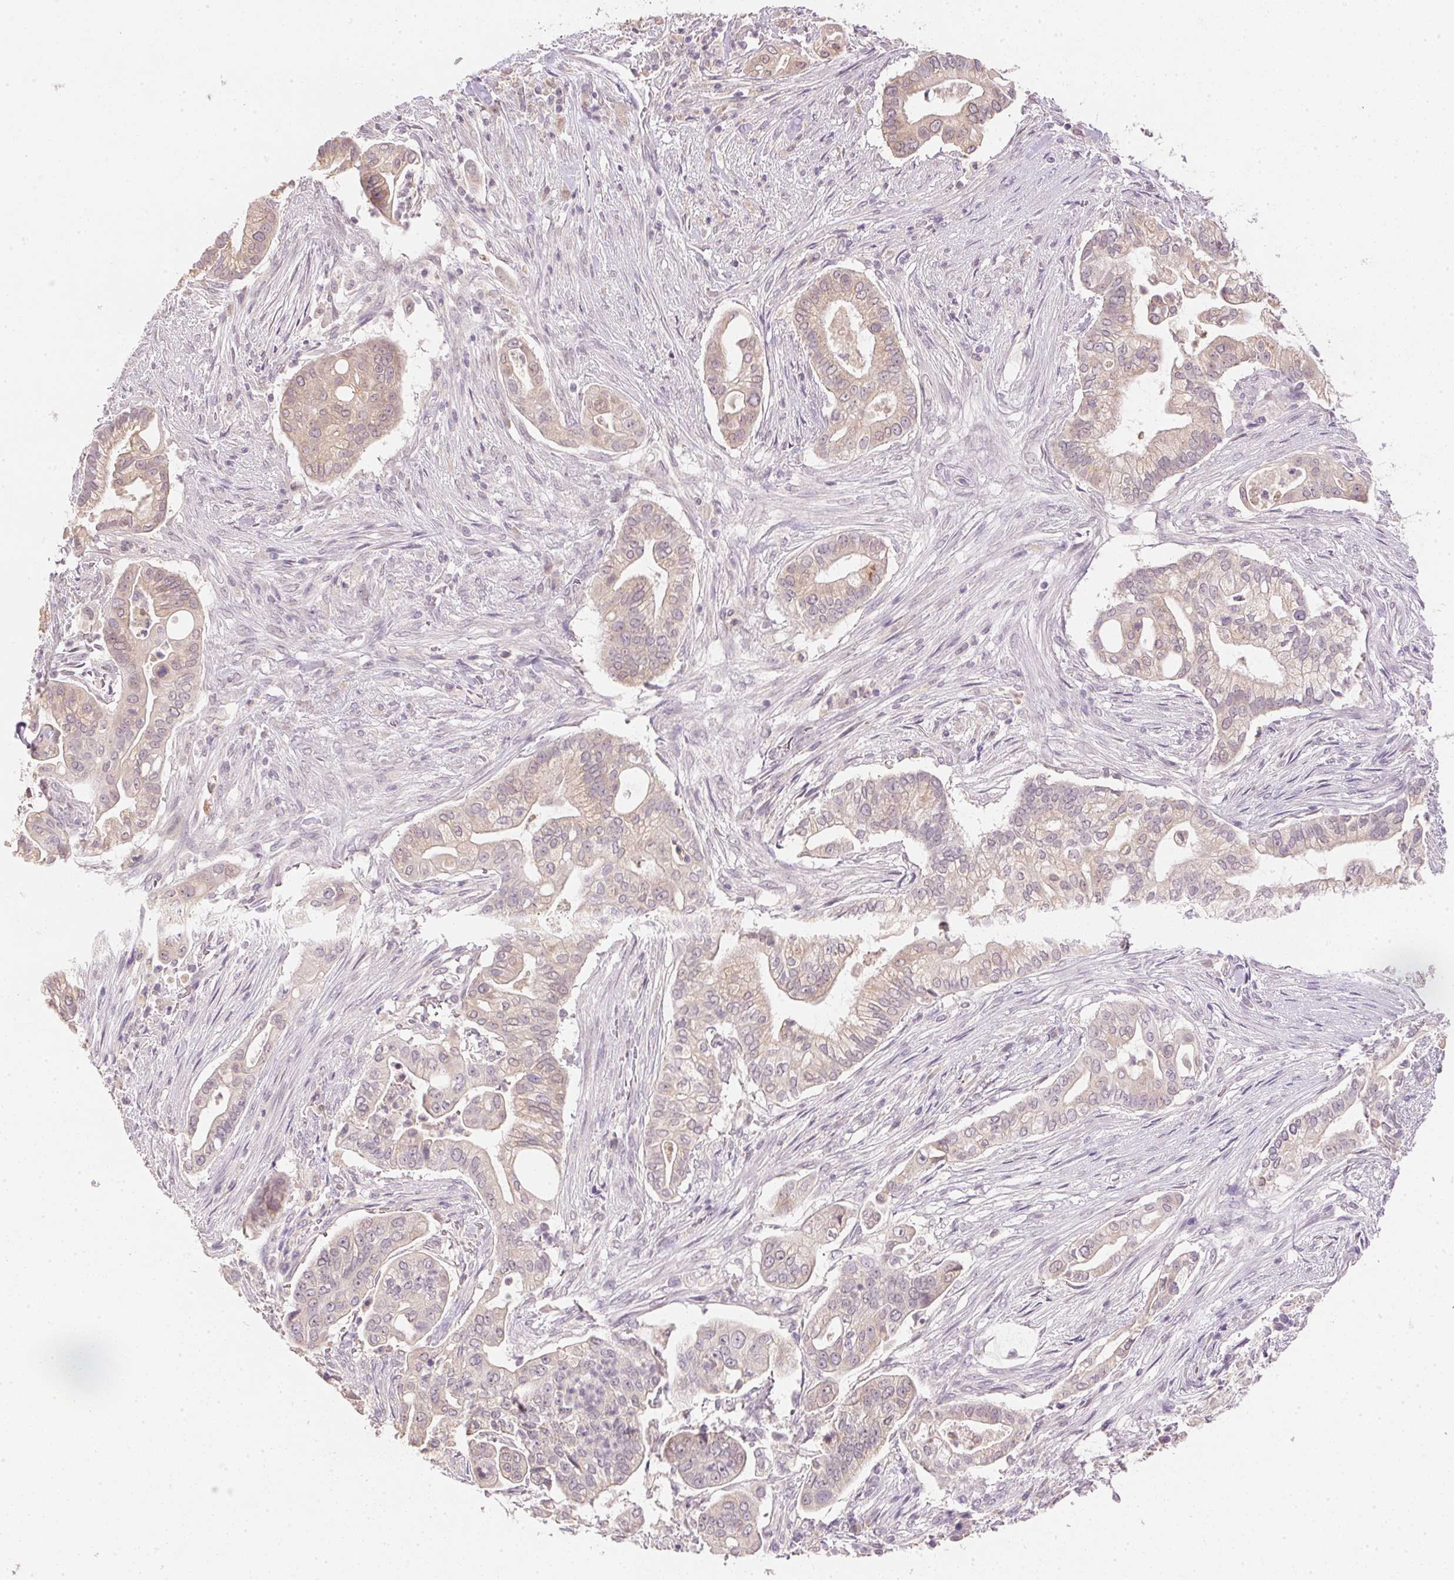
{"staining": {"intensity": "weak", "quantity": "25%-75%", "location": "cytoplasmic/membranous"}, "tissue": "pancreatic cancer", "cell_type": "Tumor cells", "image_type": "cancer", "snomed": [{"axis": "morphology", "description": "Adenocarcinoma, NOS"}, {"axis": "topography", "description": "Pancreas"}], "caption": "Pancreatic cancer stained with a protein marker reveals weak staining in tumor cells.", "gene": "DHCR24", "patient": {"sex": "female", "age": 69}}